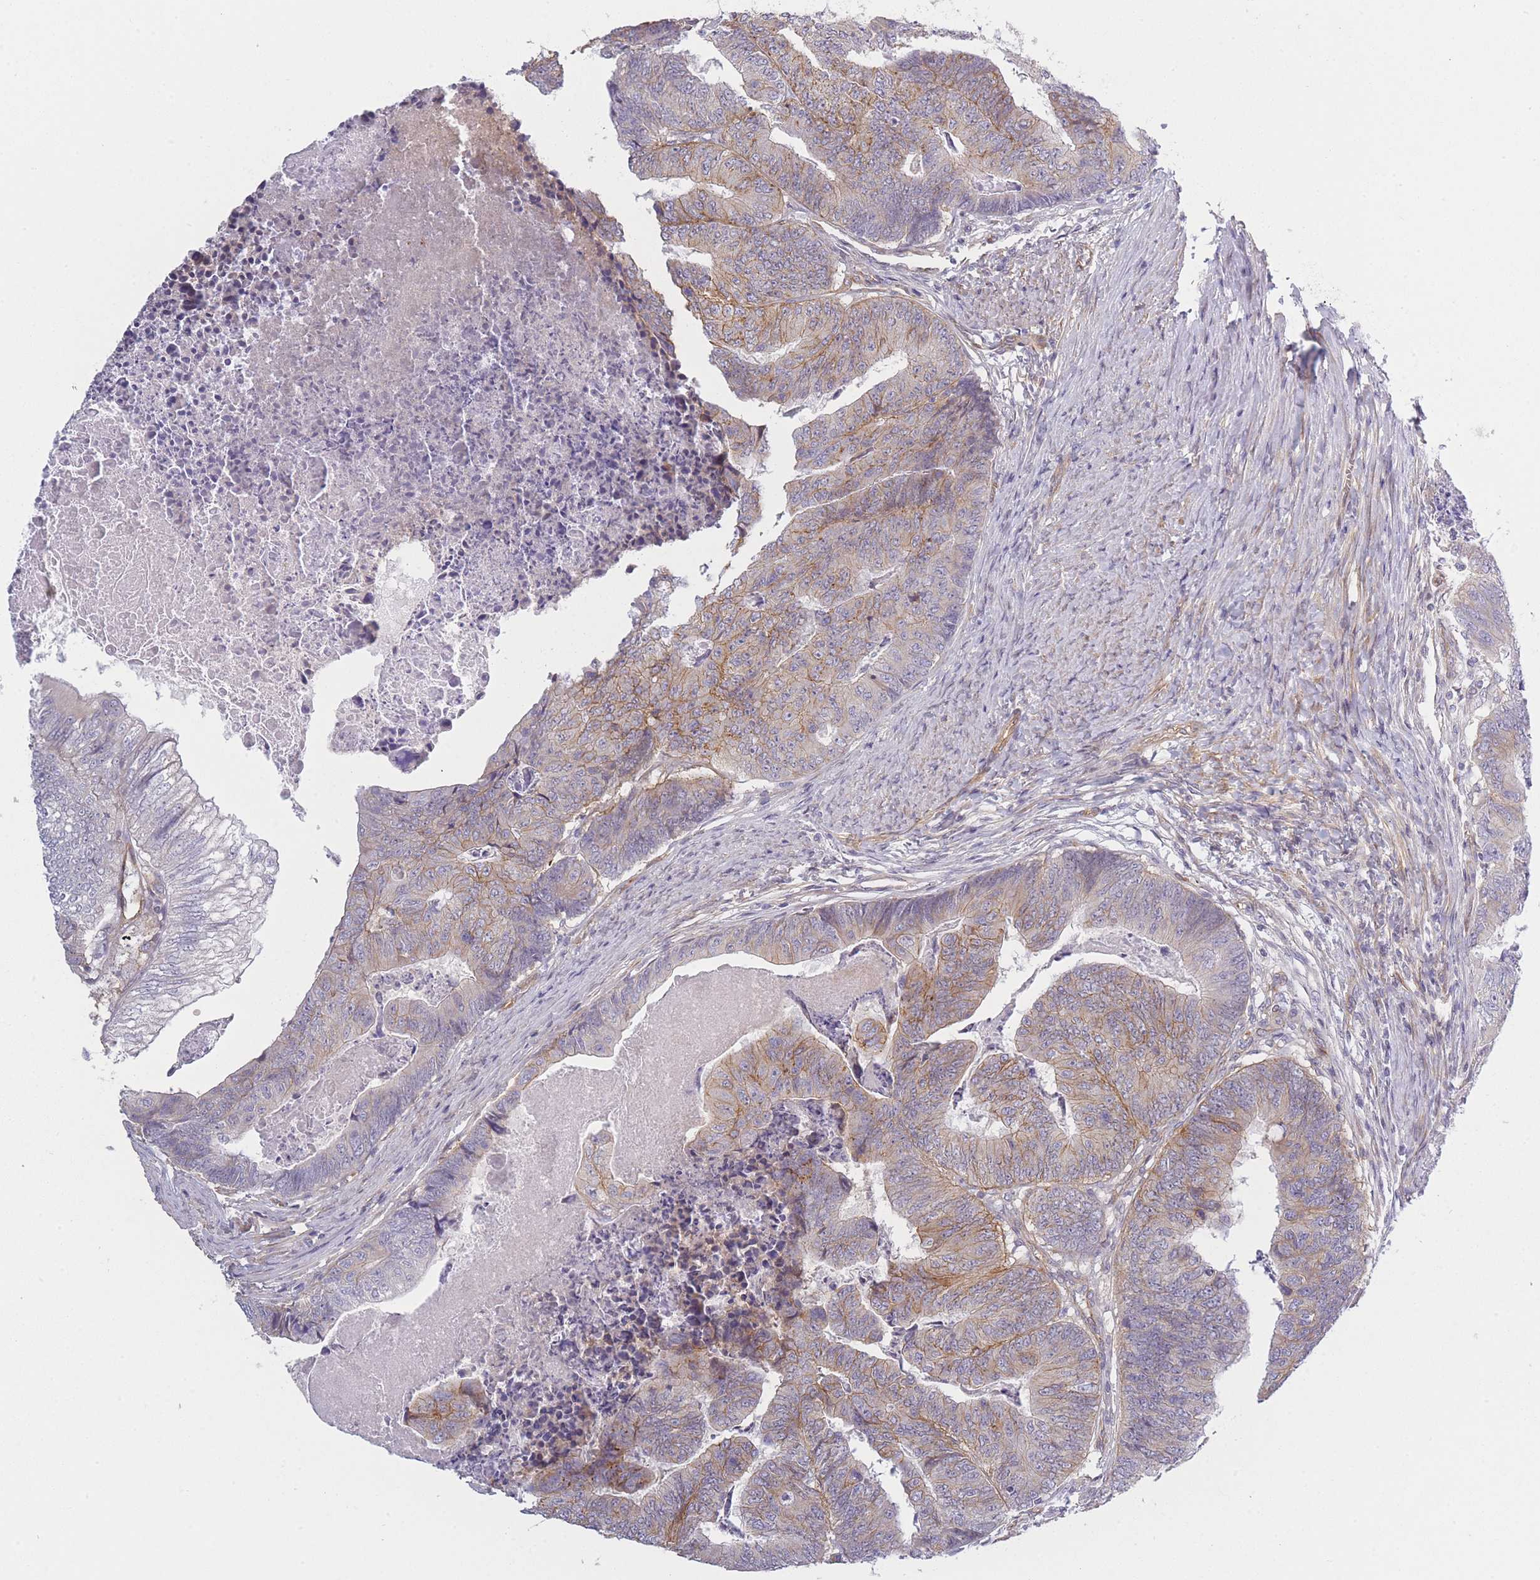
{"staining": {"intensity": "moderate", "quantity": "25%-75%", "location": "cytoplasmic/membranous"}, "tissue": "colorectal cancer", "cell_type": "Tumor cells", "image_type": "cancer", "snomed": [{"axis": "morphology", "description": "Adenocarcinoma, NOS"}, {"axis": "topography", "description": "Colon"}], "caption": "Immunohistochemical staining of human colorectal adenocarcinoma demonstrates medium levels of moderate cytoplasmic/membranous protein expression in about 25%-75% of tumor cells.", "gene": "SLC7A6", "patient": {"sex": "female", "age": 67}}